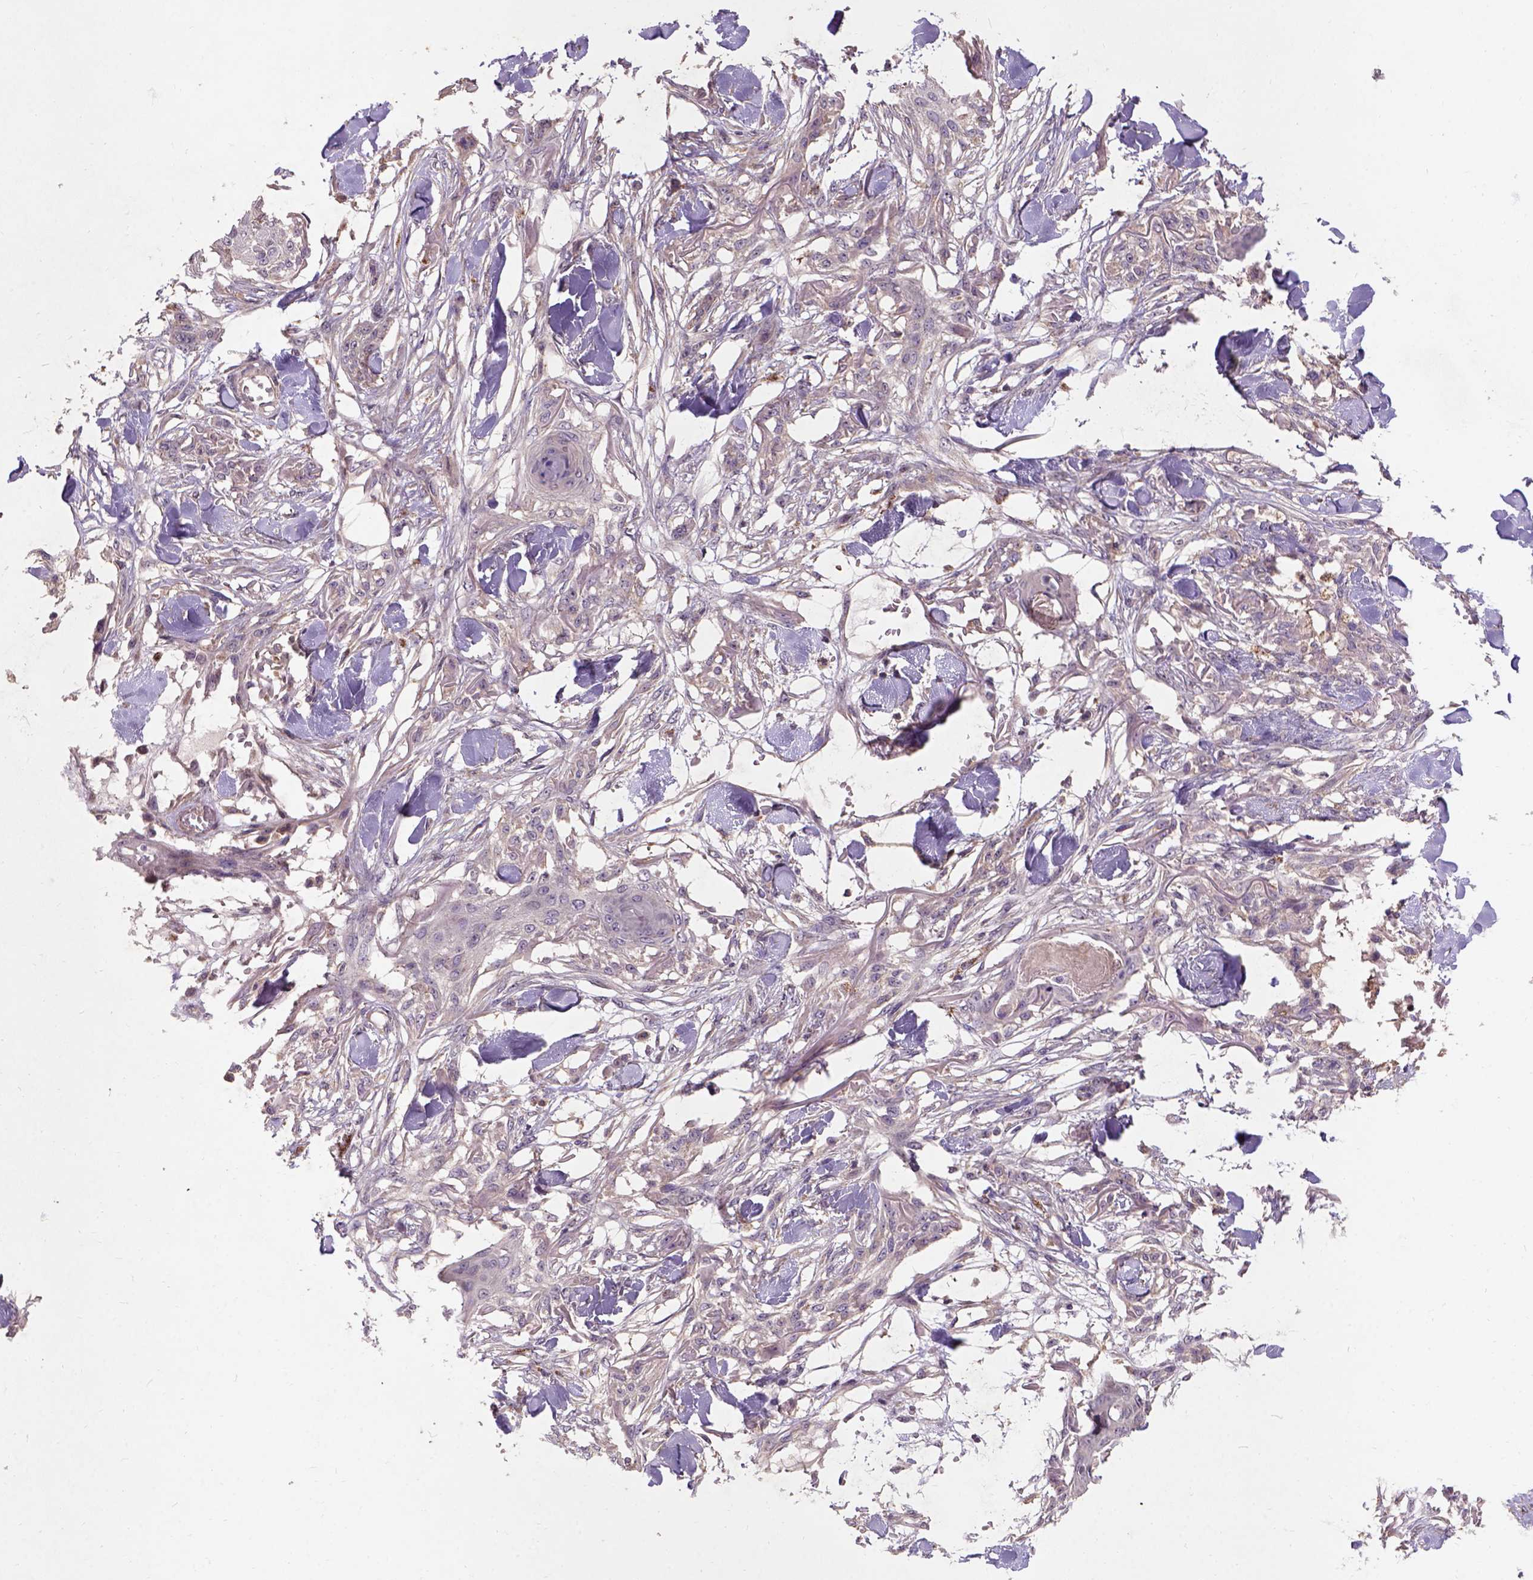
{"staining": {"intensity": "negative", "quantity": "none", "location": "none"}, "tissue": "skin cancer", "cell_type": "Tumor cells", "image_type": "cancer", "snomed": [{"axis": "morphology", "description": "Squamous cell carcinoma, NOS"}, {"axis": "topography", "description": "Skin"}], "caption": "This histopathology image is of skin cancer (squamous cell carcinoma) stained with IHC to label a protein in brown with the nuclei are counter-stained blue. There is no expression in tumor cells. (DAB (3,3'-diaminobenzidine) IHC with hematoxylin counter stain).", "gene": "KBTBD8", "patient": {"sex": "female", "age": 59}}